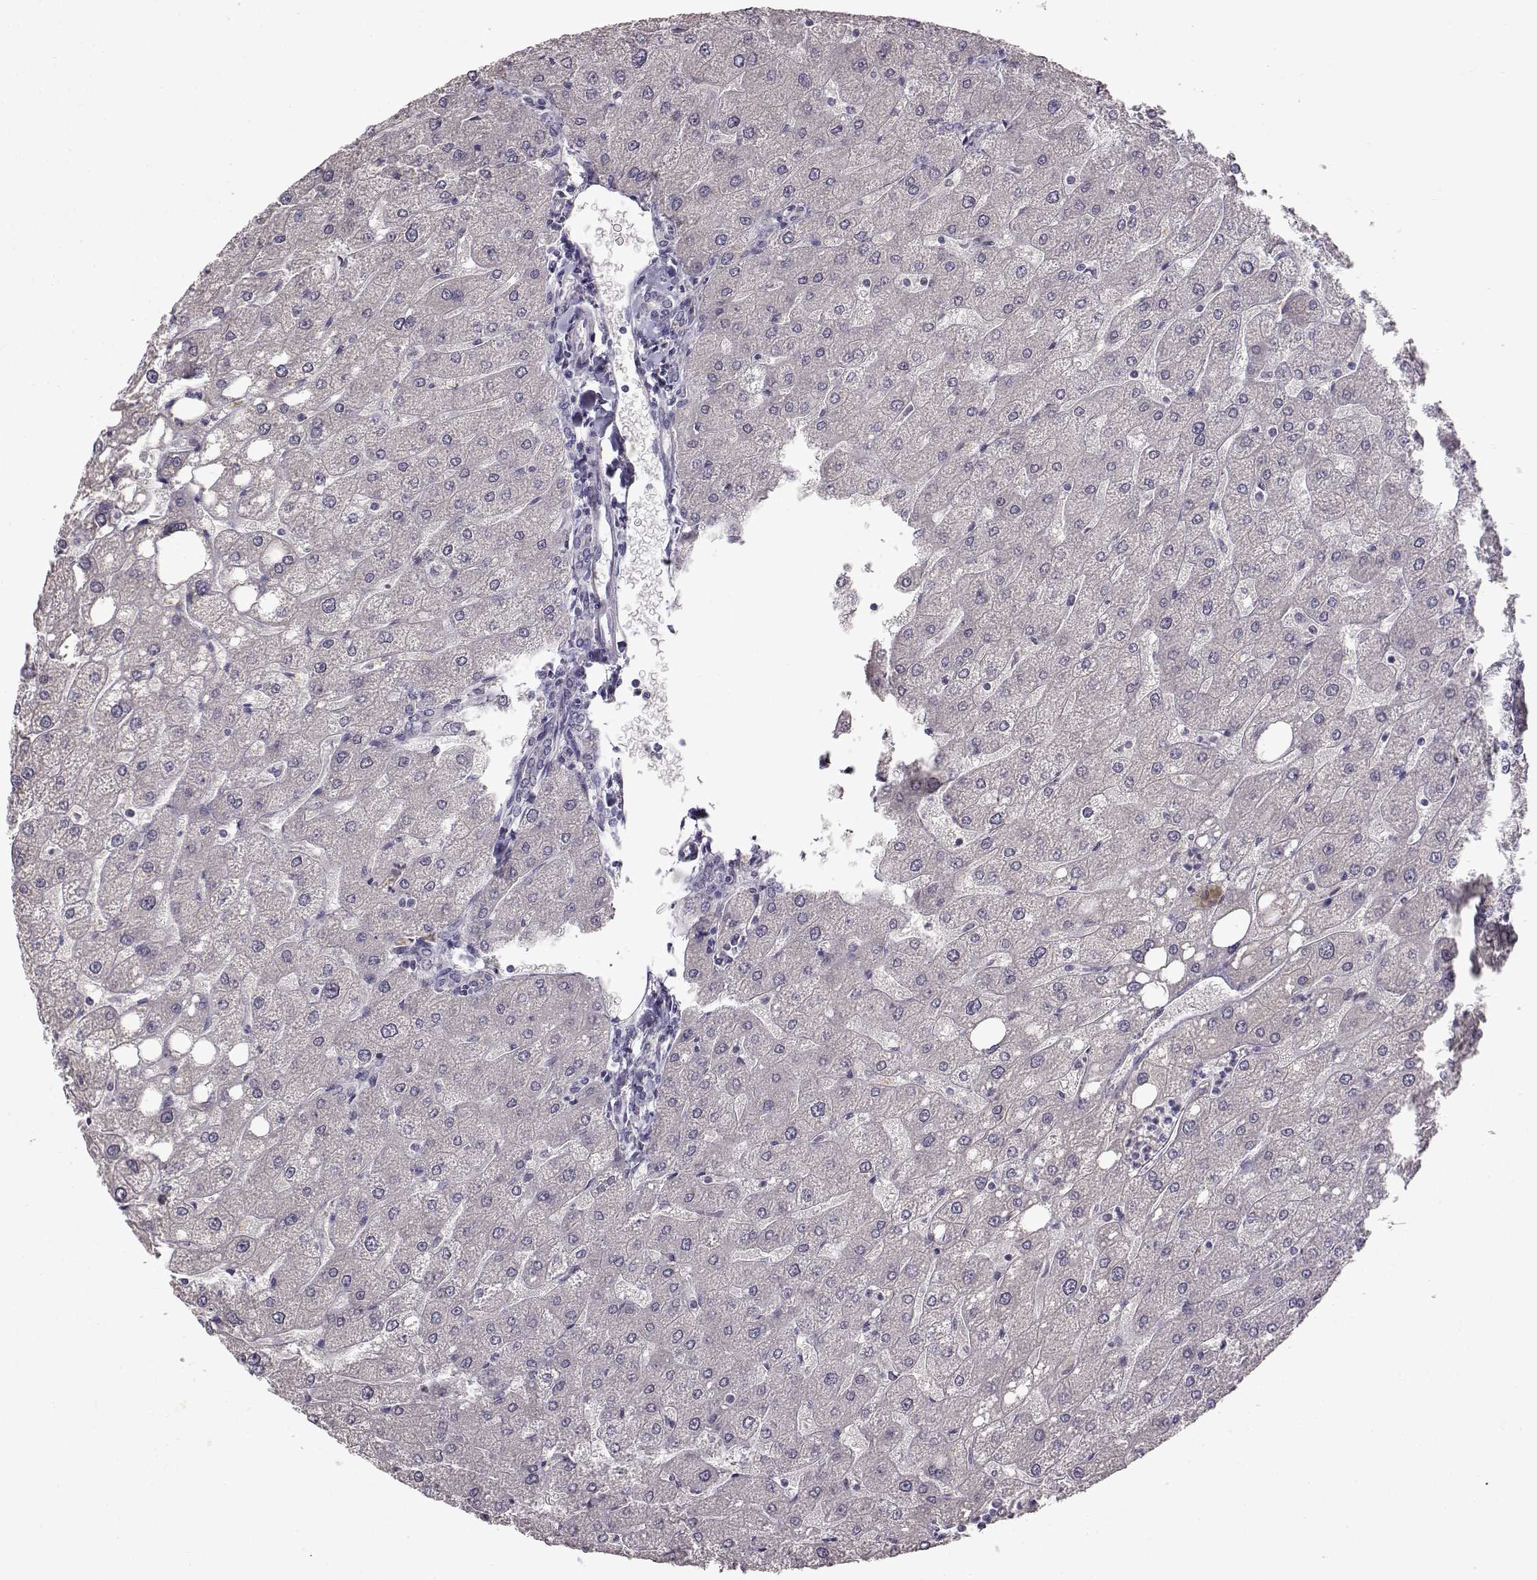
{"staining": {"intensity": "negative", "quantity": "none", "location": "none"}, "tissue": "liver", "cell_type": "Cholangiocytes", "image_type": "normal", "snomed": [{"axis": "morphology", "description": "Normal tissue, NOS"}, {"axis": "topography", "description": "Liver"}], "caption": "This is a photomicrograph of immunohistochemistry (IHC) staining of unremarkable liver, which shows no positivity in cholangiocytes.", "gene": "SPAG17", "patient": {"sex": "male", "age": 67}}